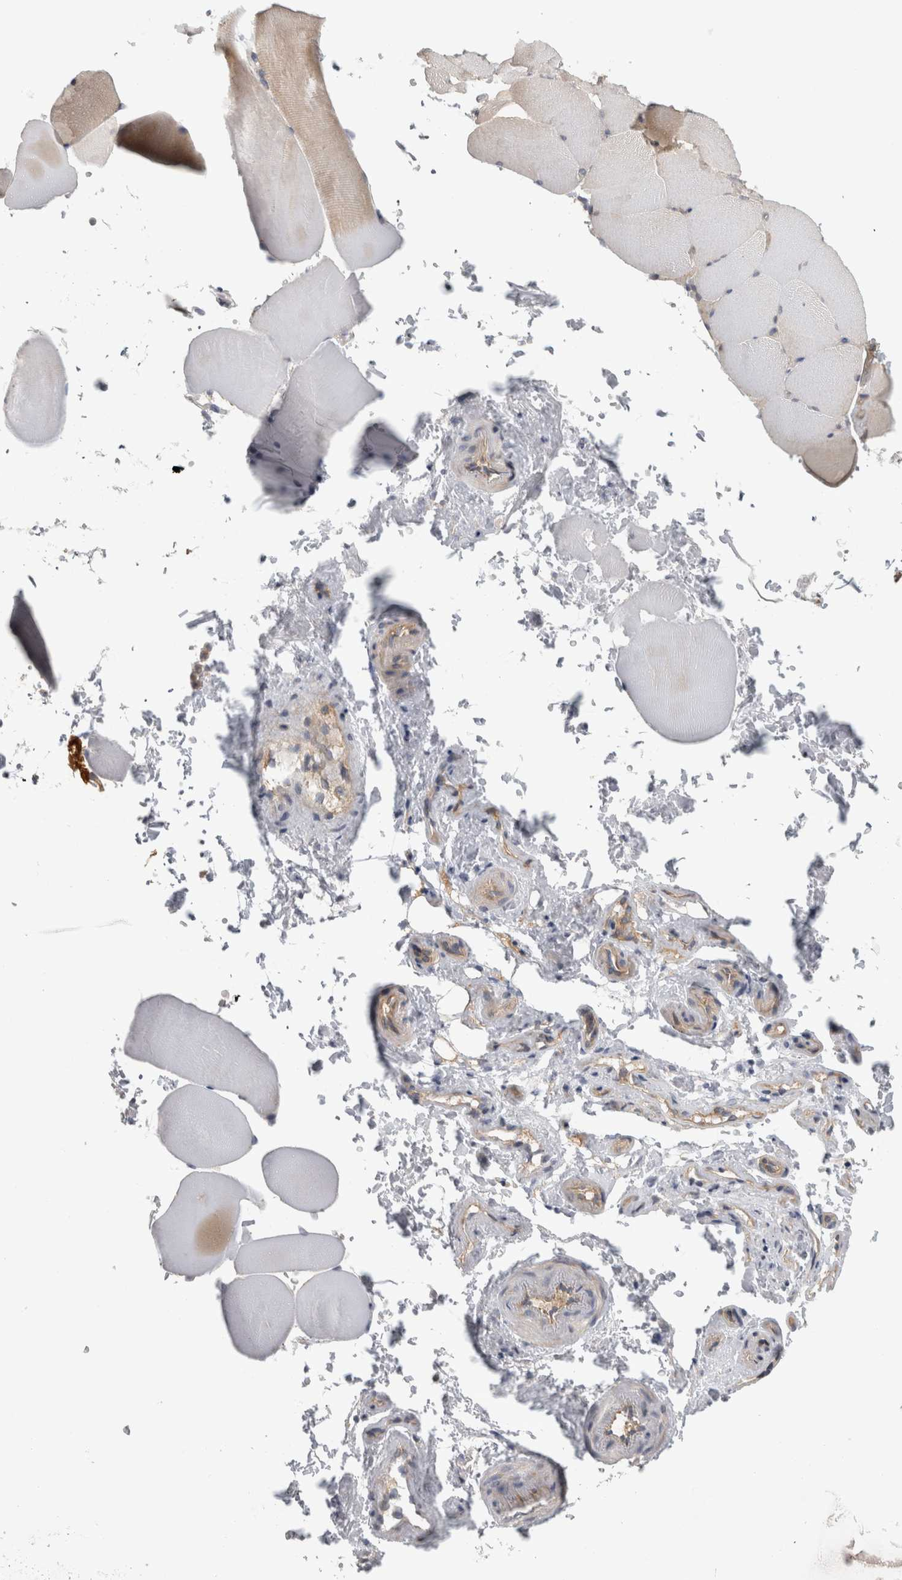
{"staining": {"intensity": "weak", "quantity": "<25%", "location": "cytoplasmic/membranous"}, "tissue": "skeletal muscle", "cell_type": "Myocytes", "image_type": "normal", "snomed": [{"axis": "morphology", "description": "Normal tissue, NOS"}, {"axis": "topography", "description": "Skeletal muscle"}, {"axis": "topography", "description": "Parathyroid gland"}], "caption": "IHC histopathology image of benign human skeletal muscle stained for a protein (brown), which displays no expression in myocytes.", "gene": "GRIK2", "patient": {"sex": "female", "age": 37}}